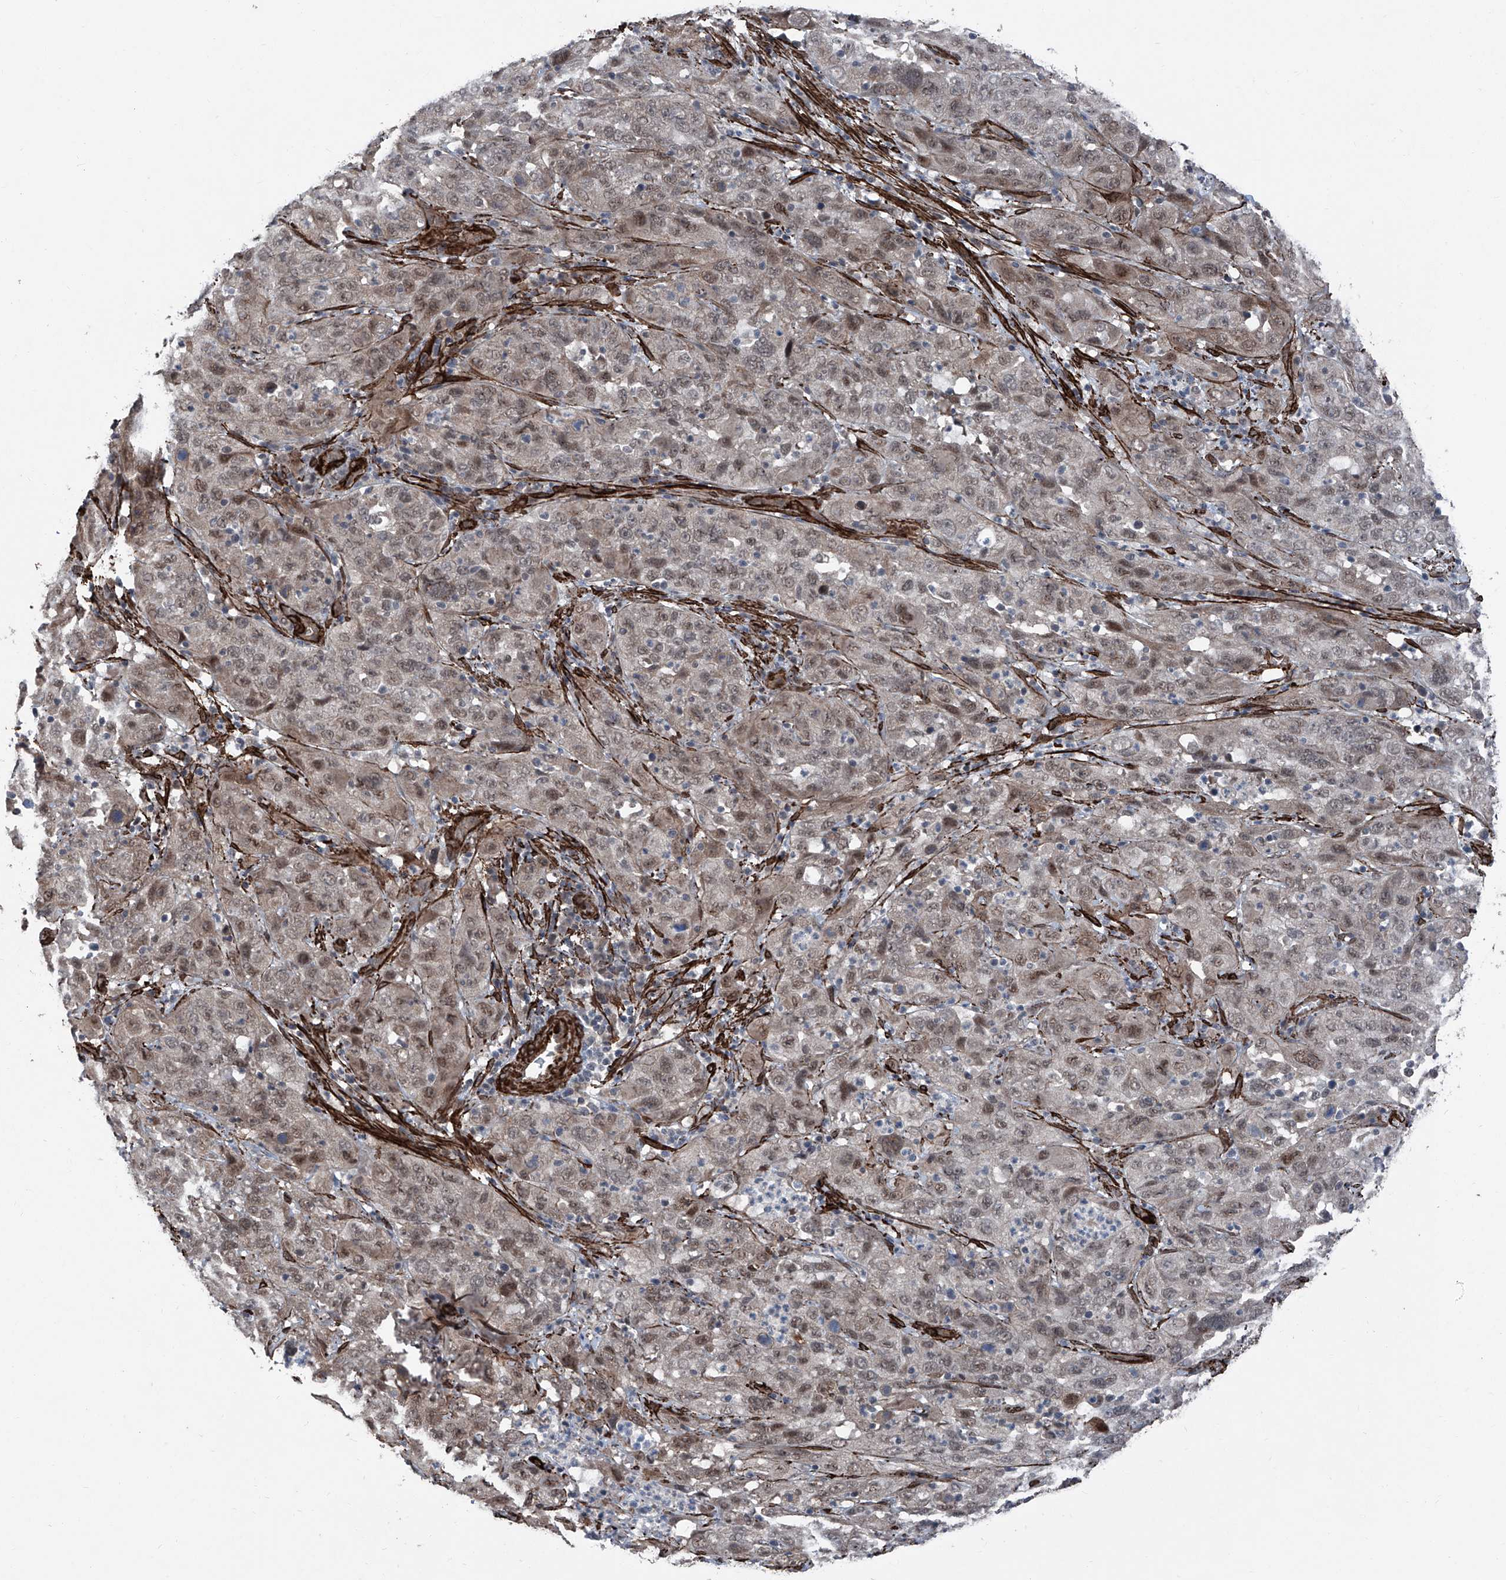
{"staining": {"intensity": "moderate", "quantity": "25%-75%", "location": "nuclear"}, "tissue": "cervical cancer", "cell_type": "Tumor cells", "image_type": "cancer", "snomed": [{"axis": "morphology", "description": "Squamous cell carcinoma, NOS"}, {"axis": "topography", "description": "Cervix"}], "caption": "The photomicrograph demonstrates staining of cervical cancer (squamous cell carcinoma), revealing moderate nuclear protein staining (brown color) within tumor cells.", "gene": "COA7", "patient": {"sex": "female", "age": 32}}